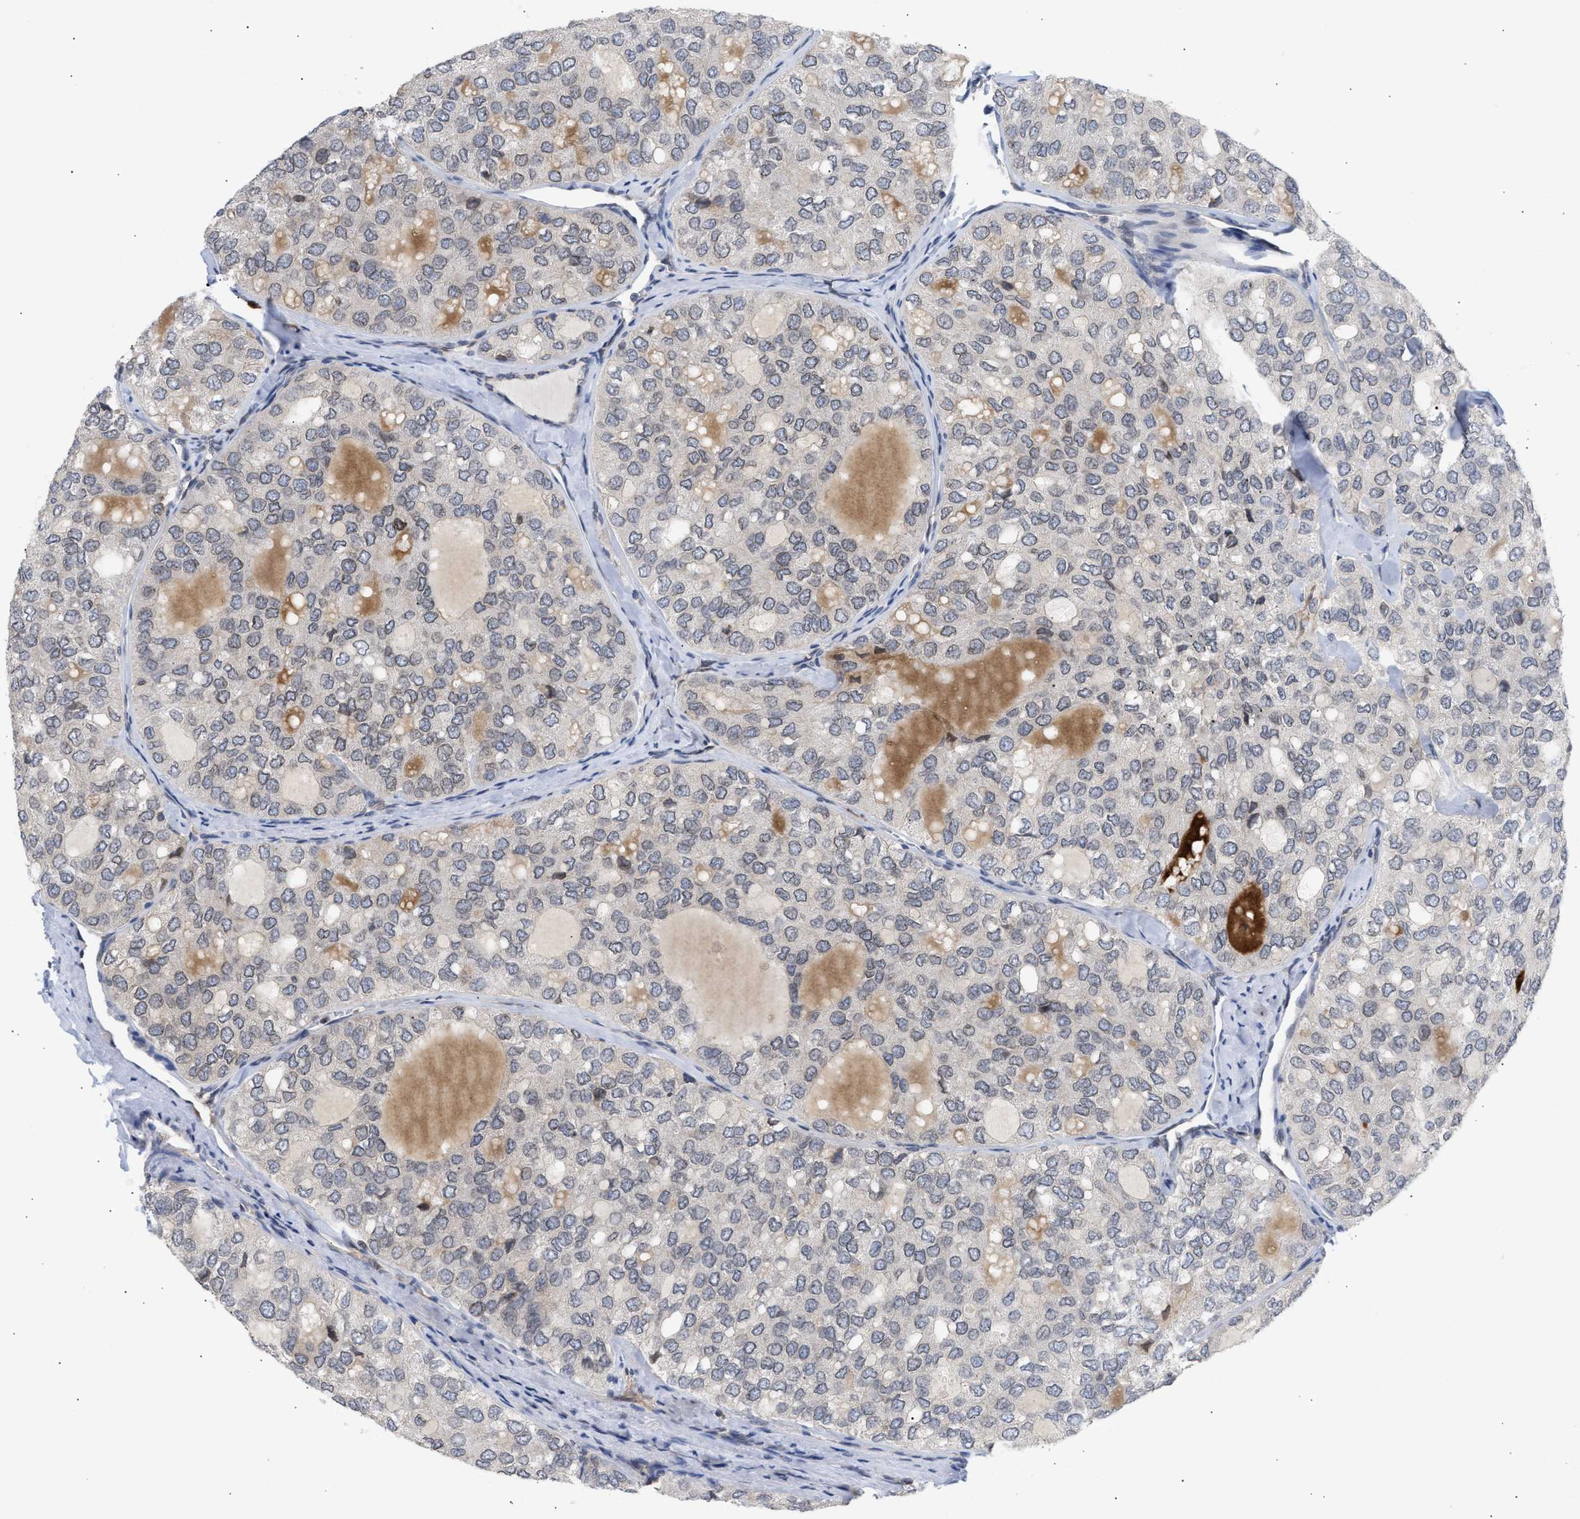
{"staining": {"intensity": "negative", "quantity": "none", "location": "none"}, "tissue": "thyroid cancer", "cell_type": "Tumor cells", "image_type": "cancer", "snomed": [{"axis": "morphology", "description": "Follicular adenoma carcinoma, NOS"}, {"axis": "topography", "description": "Thyroid gland"}], "caption": "This is an immunohistochemistry (IHC) histopathology image of human thyroid cancer. There is no positivity in tumor cells.", "gene": "NUP62", "patient": {"sex": "male", "age": 75}}